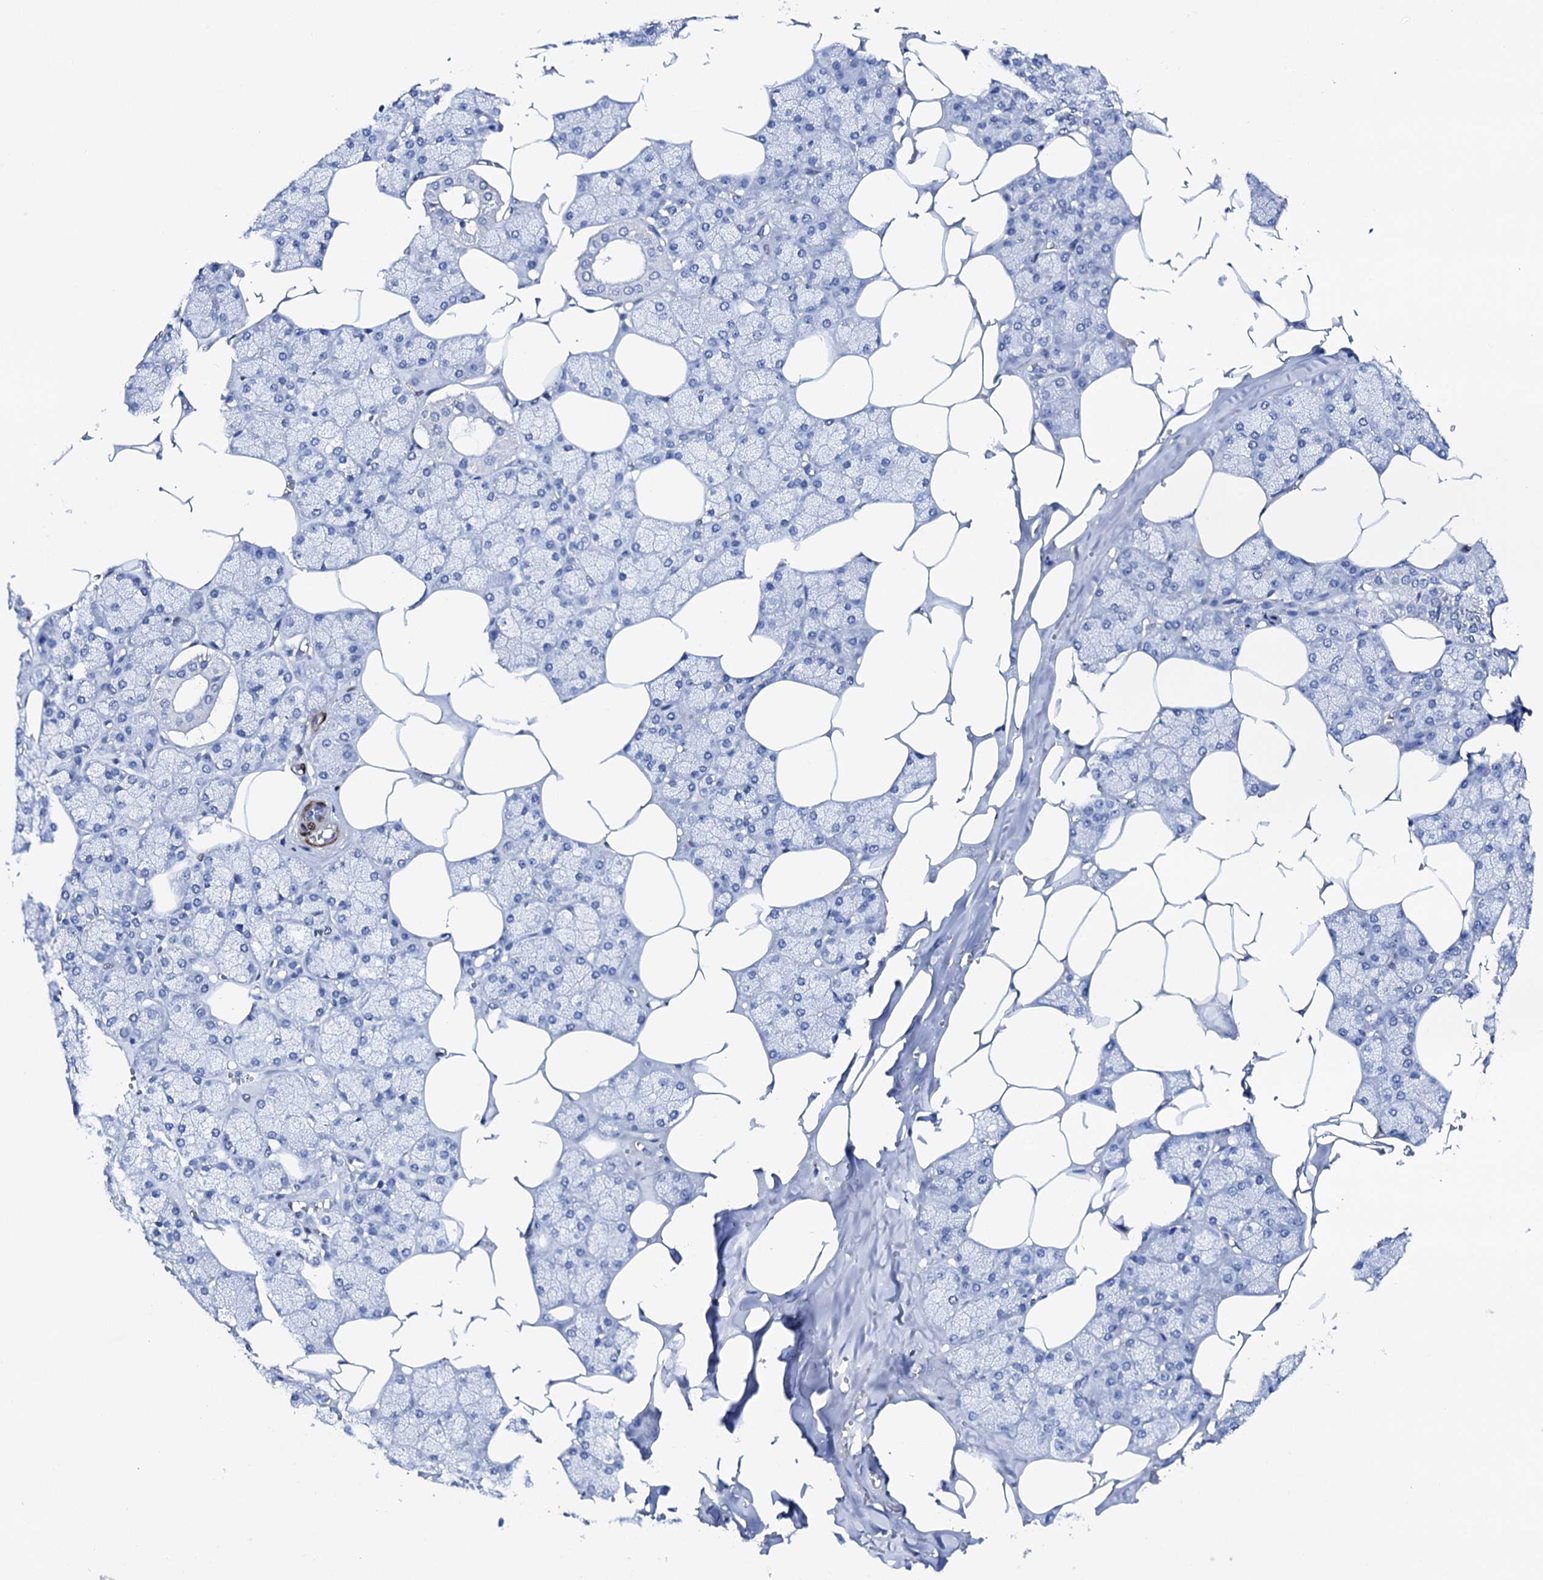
{"staining": {"intensity": "negative", "quantity": "none", "location": "none"}, "tissue": "salivary gland", "cell_type": "Glandular cells", "image_type": "normal", "snomed": [{"axis": "morphology", "description": "Normal tissue, NOS"}, {"axis": "topography", "description": "Salivary gland"}], "caption": "A high-resolution micrograph shows IHC staining of normal salivary gland, which exhibits no significant positivity in glandular cells.", "gene": "NRIP2", "patient": {"sex": "male", "age": 62}}